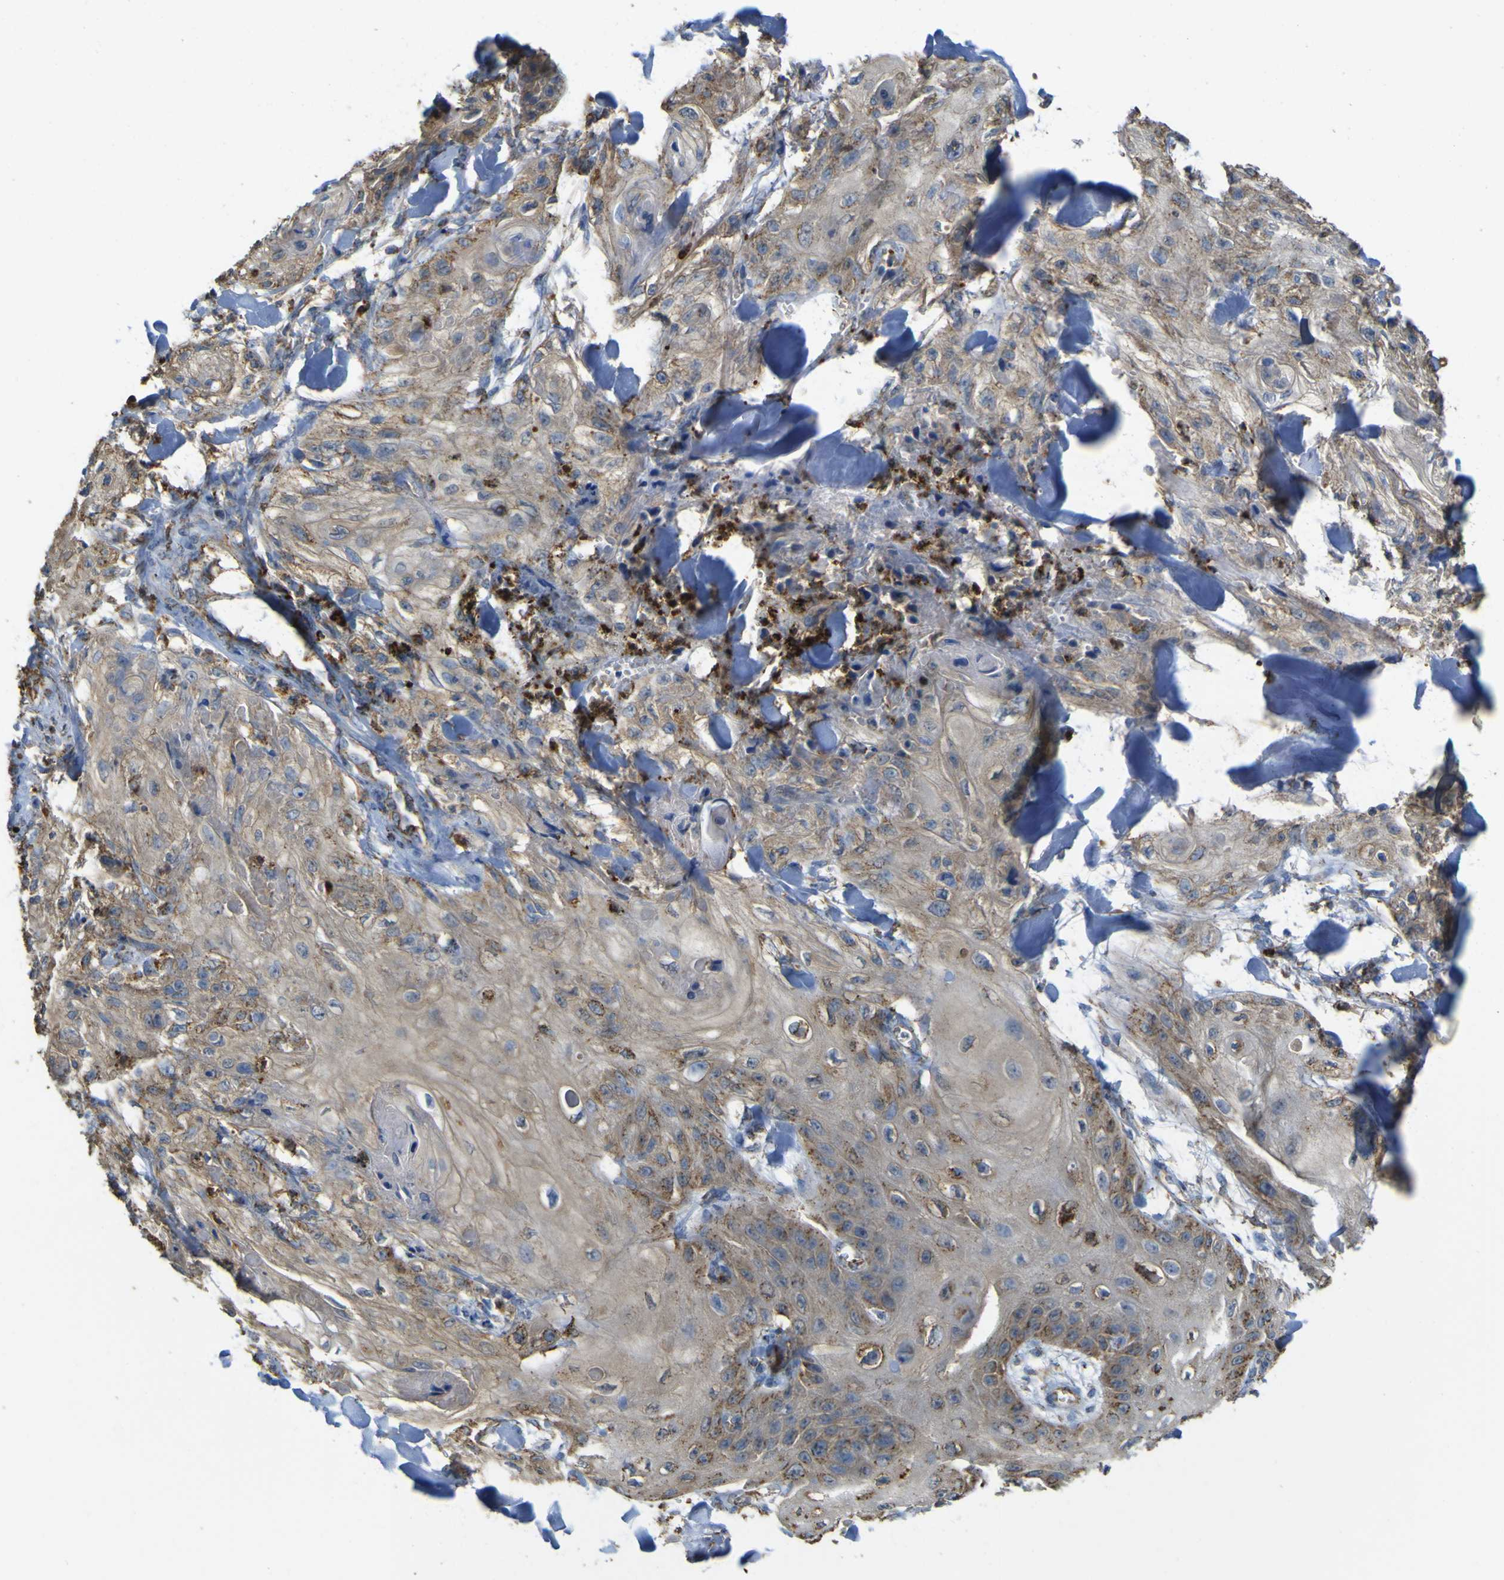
{"staining": {"intensity": "moderate", "quantity": ">75%", "location": "cytoplasmic/membranous"}, "tissue": "skin cancer", "cell_type": "Tumor cells", "image_type": "cancer", "snomed": [{"axis": "morphology", "description": "Squamous cell carcinoma, NOS"}, {"axis": "topography", "description": "Skin"}], "caption": "This is a photomicrograph of immunohistochemistry (IHC) staining of skin cancer (squamous cell carcinoma), which shows moderate expression in the cytoplasmic/membranous of tumor cells.", "gene": "ACSL3", "patient": {"sex": "male", "age": 74}}